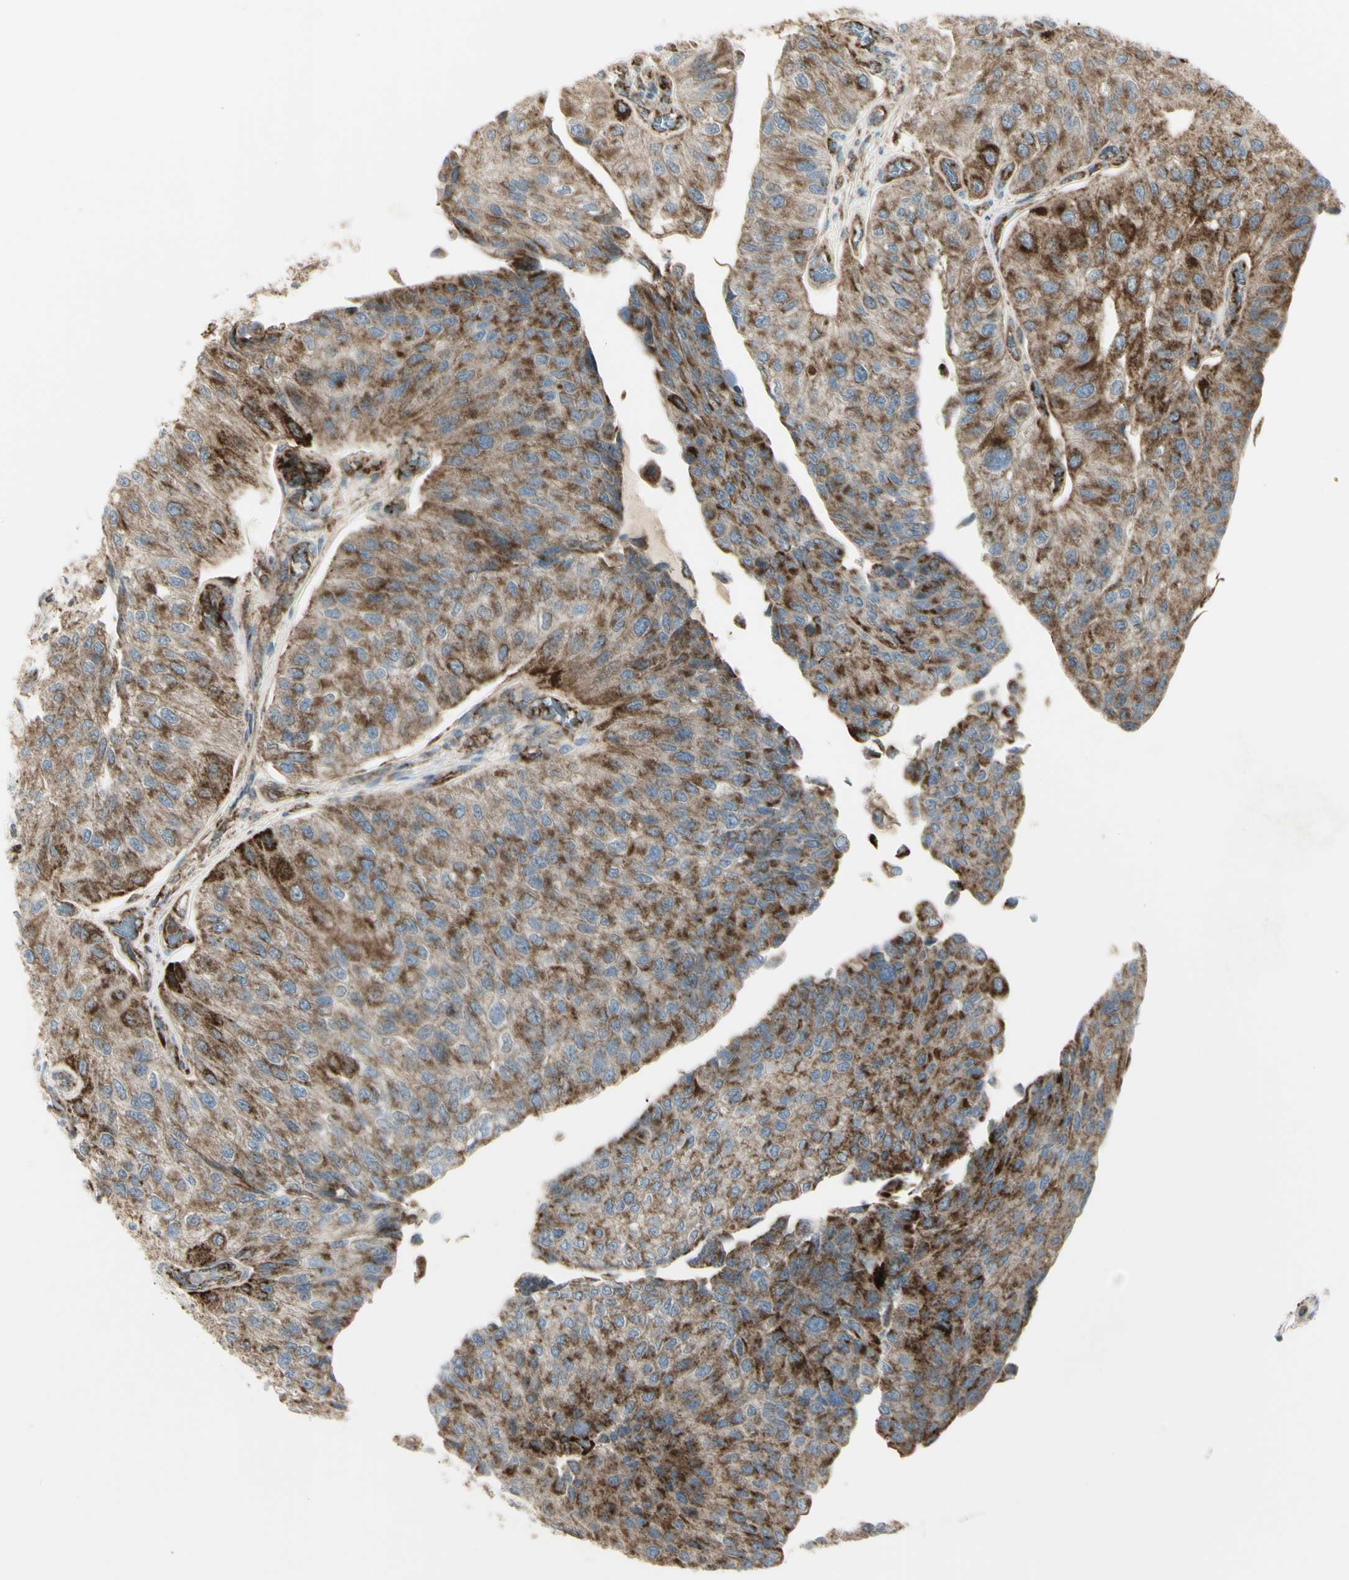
{"staining": {"intensity": "moderate", "quantity": ">75%", "location": "cytoplasmic/membranous"}, "tissue": "urothelial cancer", "cell_type": "Tumor cells", "image_type": "cancer", "snomed": [{"axis": "morphology", "description": "Urothelial carcinoma, High grade"}, {"axis": "topography", "description": "Kidney"}, {"axis": "topography", "description": "Urinary bladder"}], "caption": "Immunohistochemistry image of urothelial carcinoma (high-grade) stained for a protein (brown), which demonstrates medium levels of moderate cytoplasmic/membranous expression in approximately >75% of tumor cells.", "gene": "CYB5R1", "patient": {"sex": "male", "age": 77}}